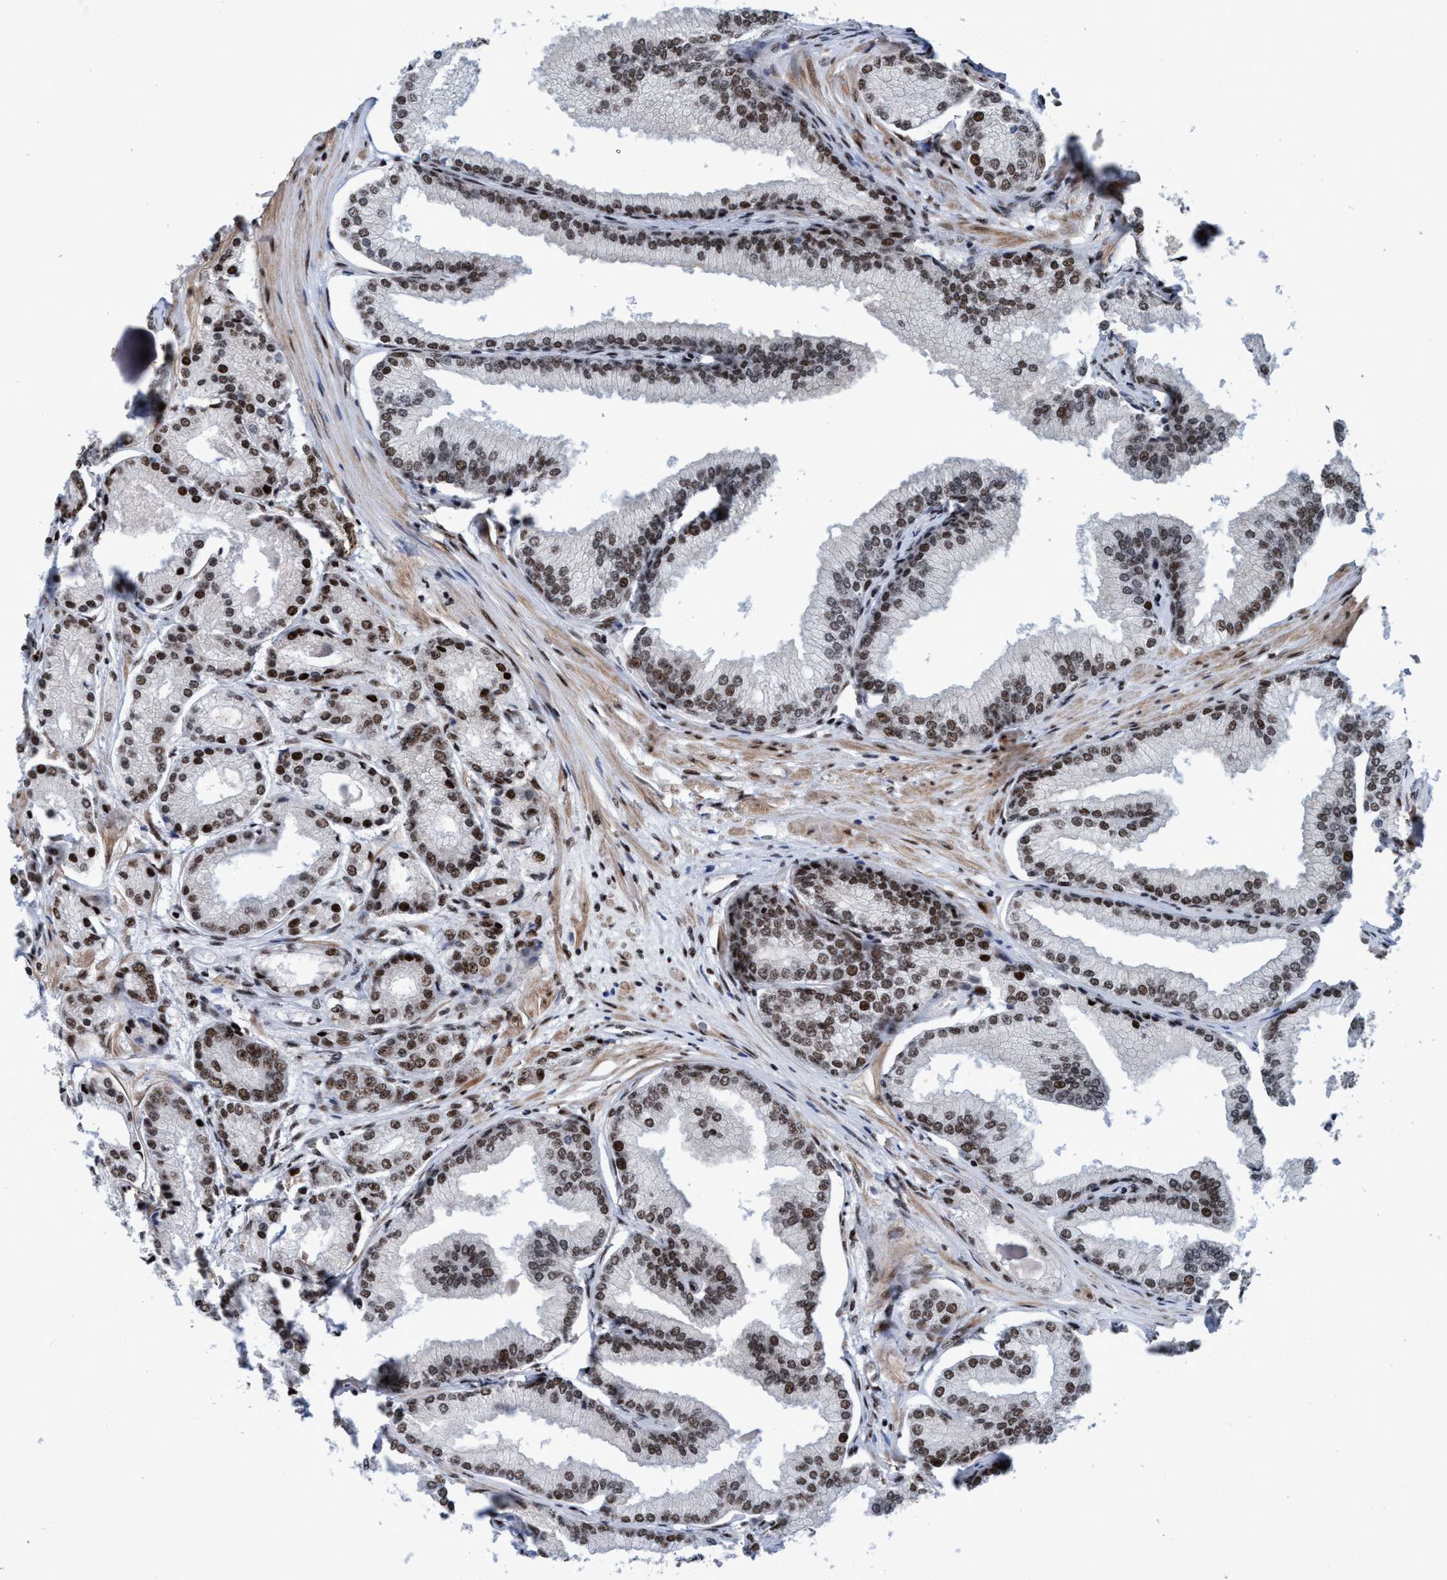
{"staining": {"intensity": "moderate", "quantity": ">75%", "location": "nuclear"}, "tissue": "prostate cancer", "cell_type": "Tumor cells", "image_type": "cancer", "snomed": [{"axis": "morphology", "description": "Adenocarcinoma, High grade"}, {"axis": "topography", "description": "Prostate"}], "caption": "Immunohistochemical staining of prostate cancer demonstrates medium levels of moderate nuclear positivity in approximately >75% of tumor cells.", "gene": "TOPBP1", "patient": {"sex": "male", "age": 59}}